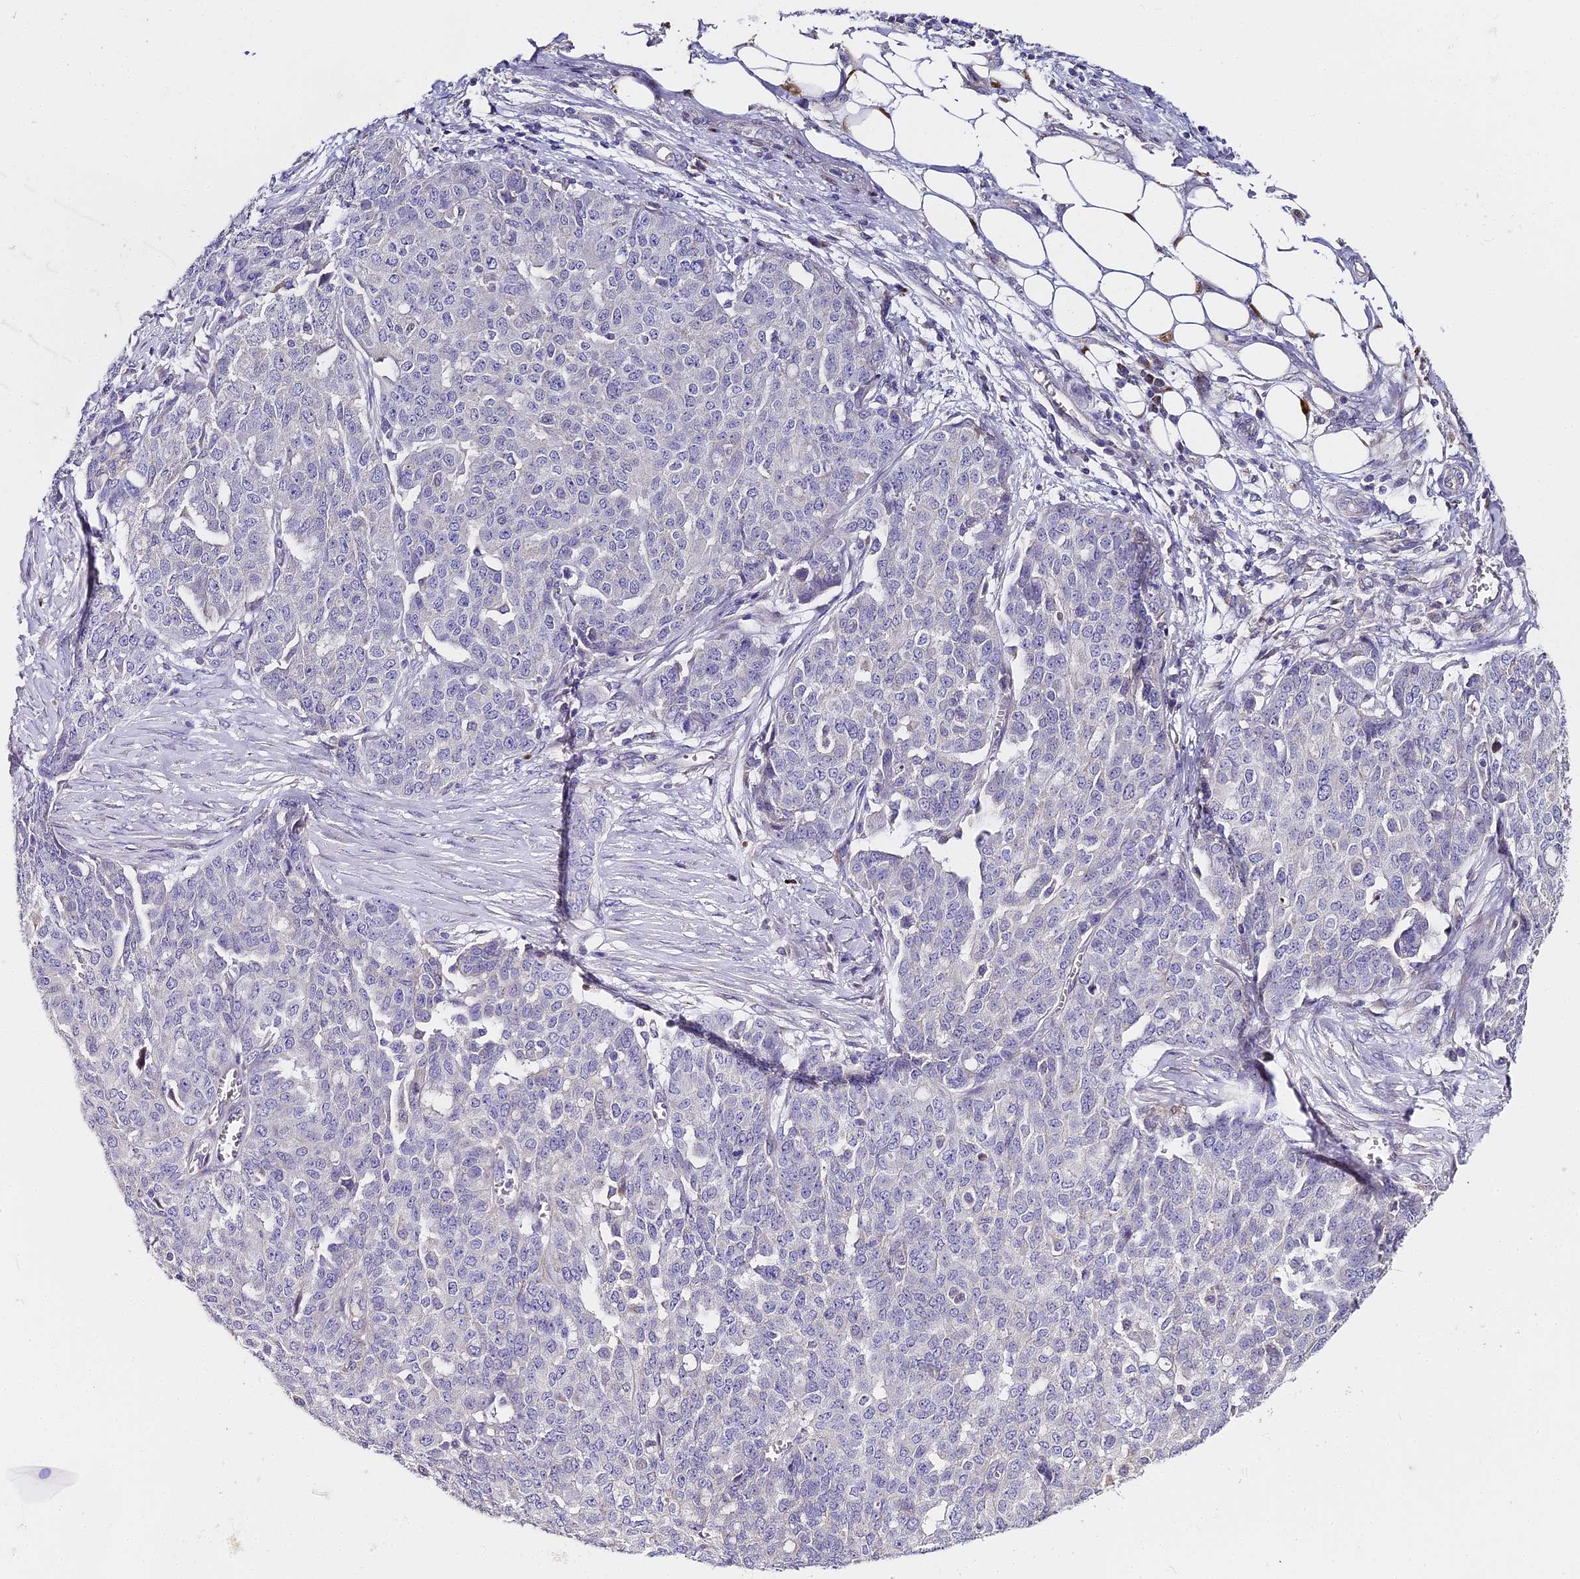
{"staining": {"intensity": "negative", "quantity": "none", "location": "none"}, "tissue": "ovarian cancer", "cell_type": "Tumor cells", "image_type": "cancer", "snomed": [{"axis": "morphology", "description": "Cystadenocarcinoma, serous, NOS"}, {"axis": "topography", "description": "Soft tissue"}, {"axis": "topography", "description": "Ovary"}], "caption": "Tumor cells show no significant positivity in ovarian cancer (serous cystadenocarcinoma).", "gene": "SERP1", "patient": {"sex": "female", "age": 57}}